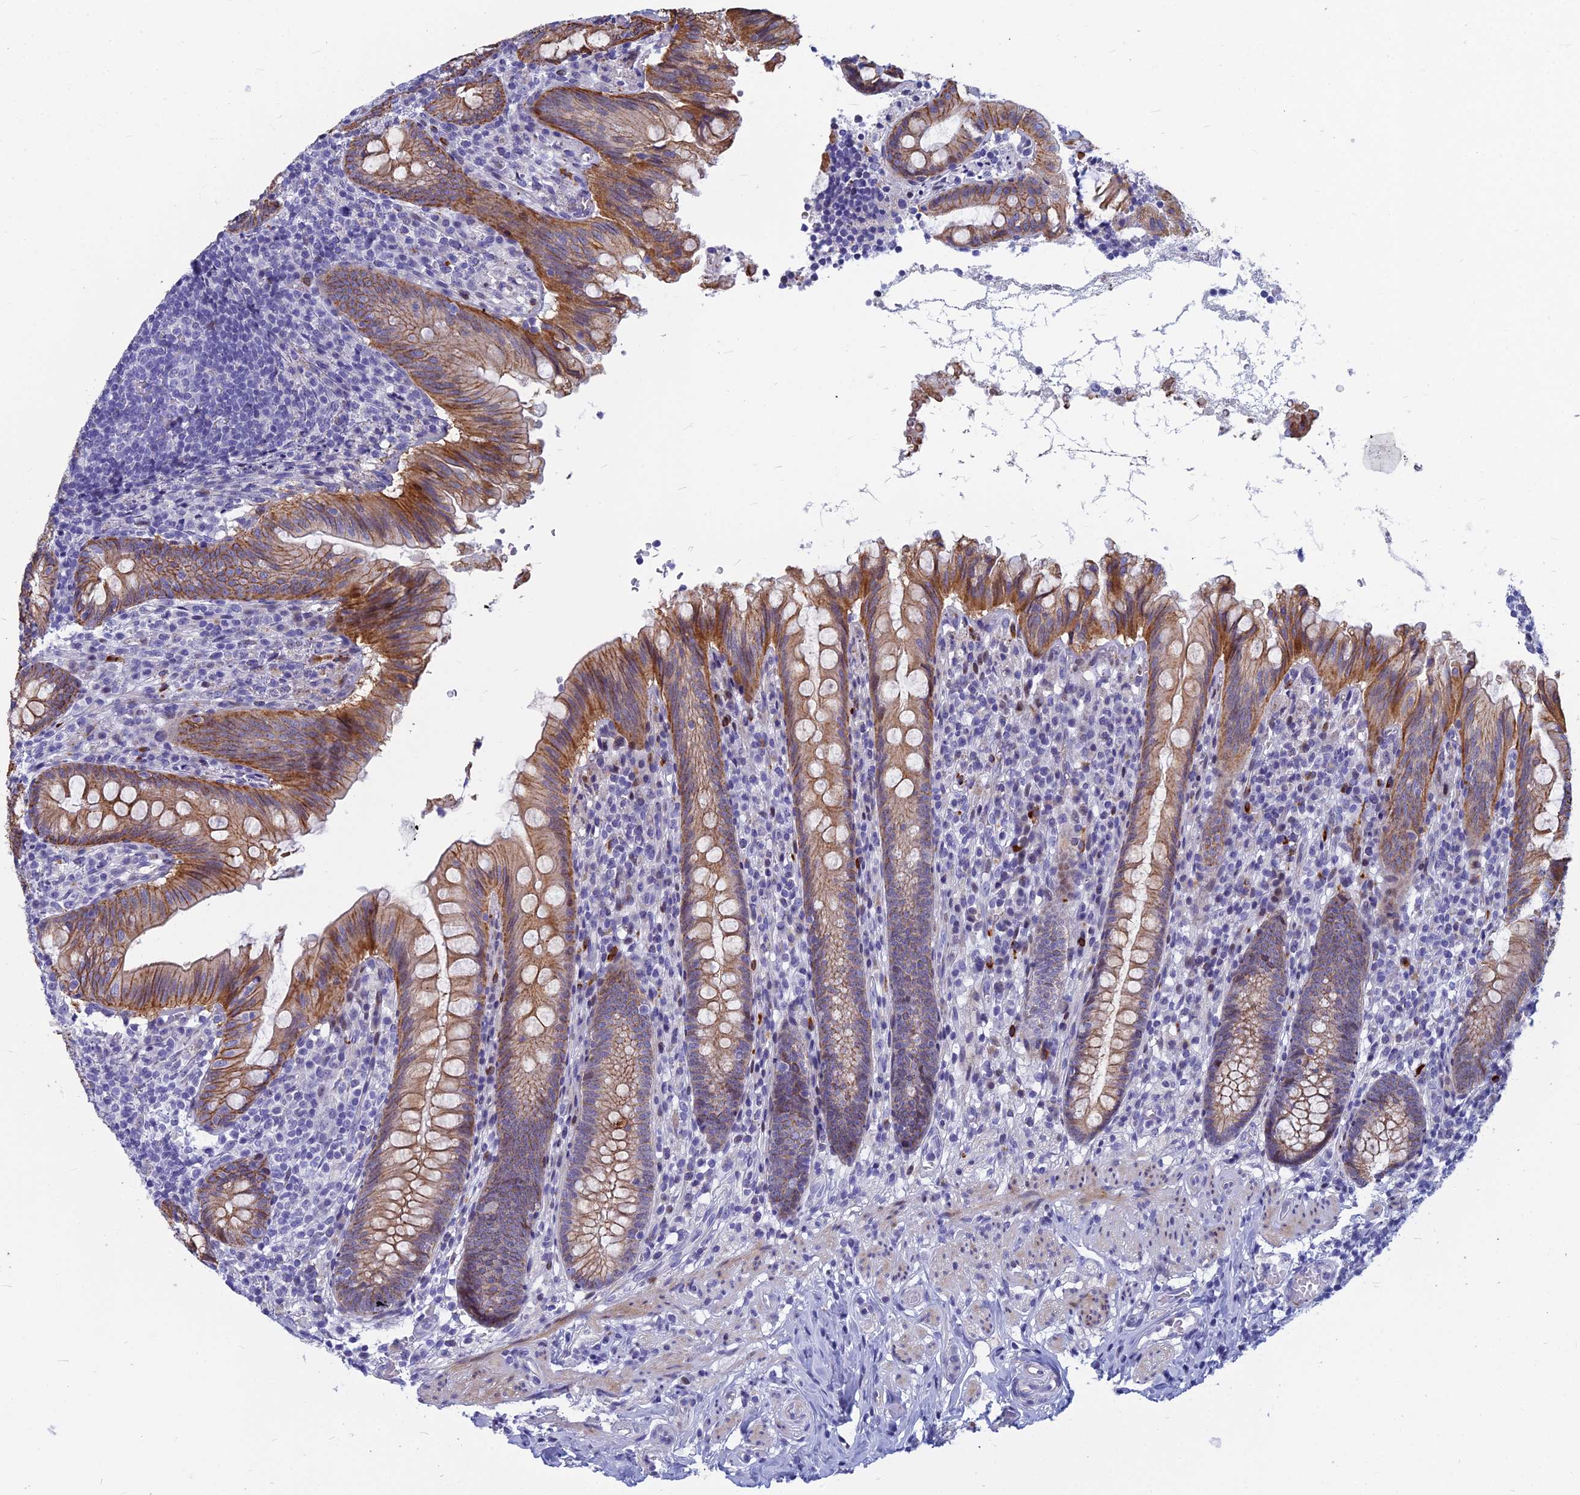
{"staining": {"intensity": "moderate", "quantity": ">75%", "location": "cytoplasmic/membranous"}, "tissue": "appendix", "cell_type": "Glandular cells", "image_type": "normal", "snomed": [{"axis": "morphology", "description": "Normal tissue, NOS"}, {"axis": "topography", "description": "Appendix"}], "caption": "Approximately >75% of glandular cells in unremarkable human appendix demonstrate moderate cytoplasmic/membranous protein expression as visualized by brown immunohistochemical staining.", "gene": "MYBPC2", "patient": {"sex": "male", "age": 55}}